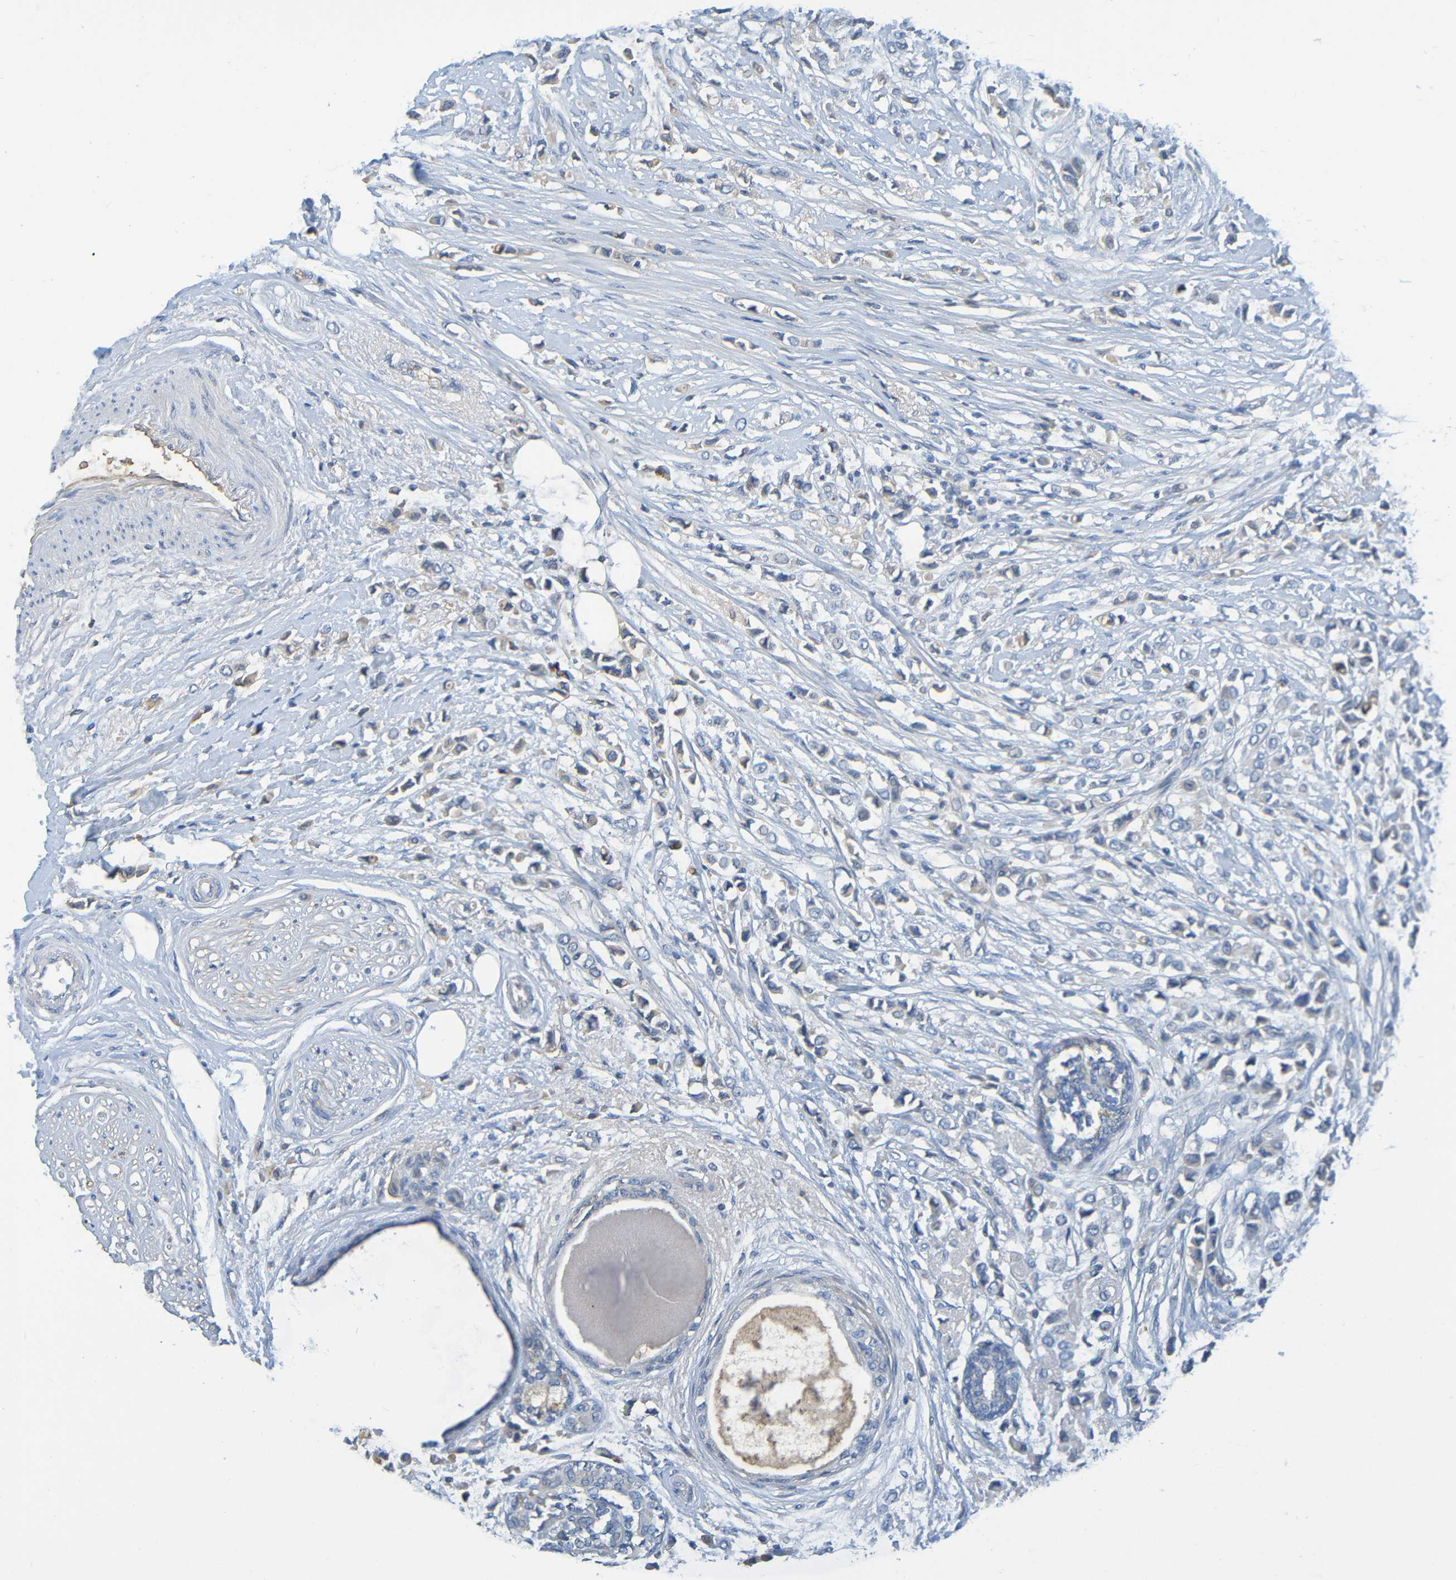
{"staining": {"intensity": "negative", "quantity": "none", "location": "none"}, "tissue": "breast cancer", "cell_type": "Tumor cells", "image_type": "cancer", "snomed": [{"axis": "morphology", "description": "Lobular carcinoma"}, {"axis": "topography", "description": "Breast"}], "caption": "A histopathology image of breast cancer (lobular carcinoma) stained for a protein demonstrates no brown staining in tumor cells.", "gene": "C1QA", "patient": {"sex": "female", "age": 51}}